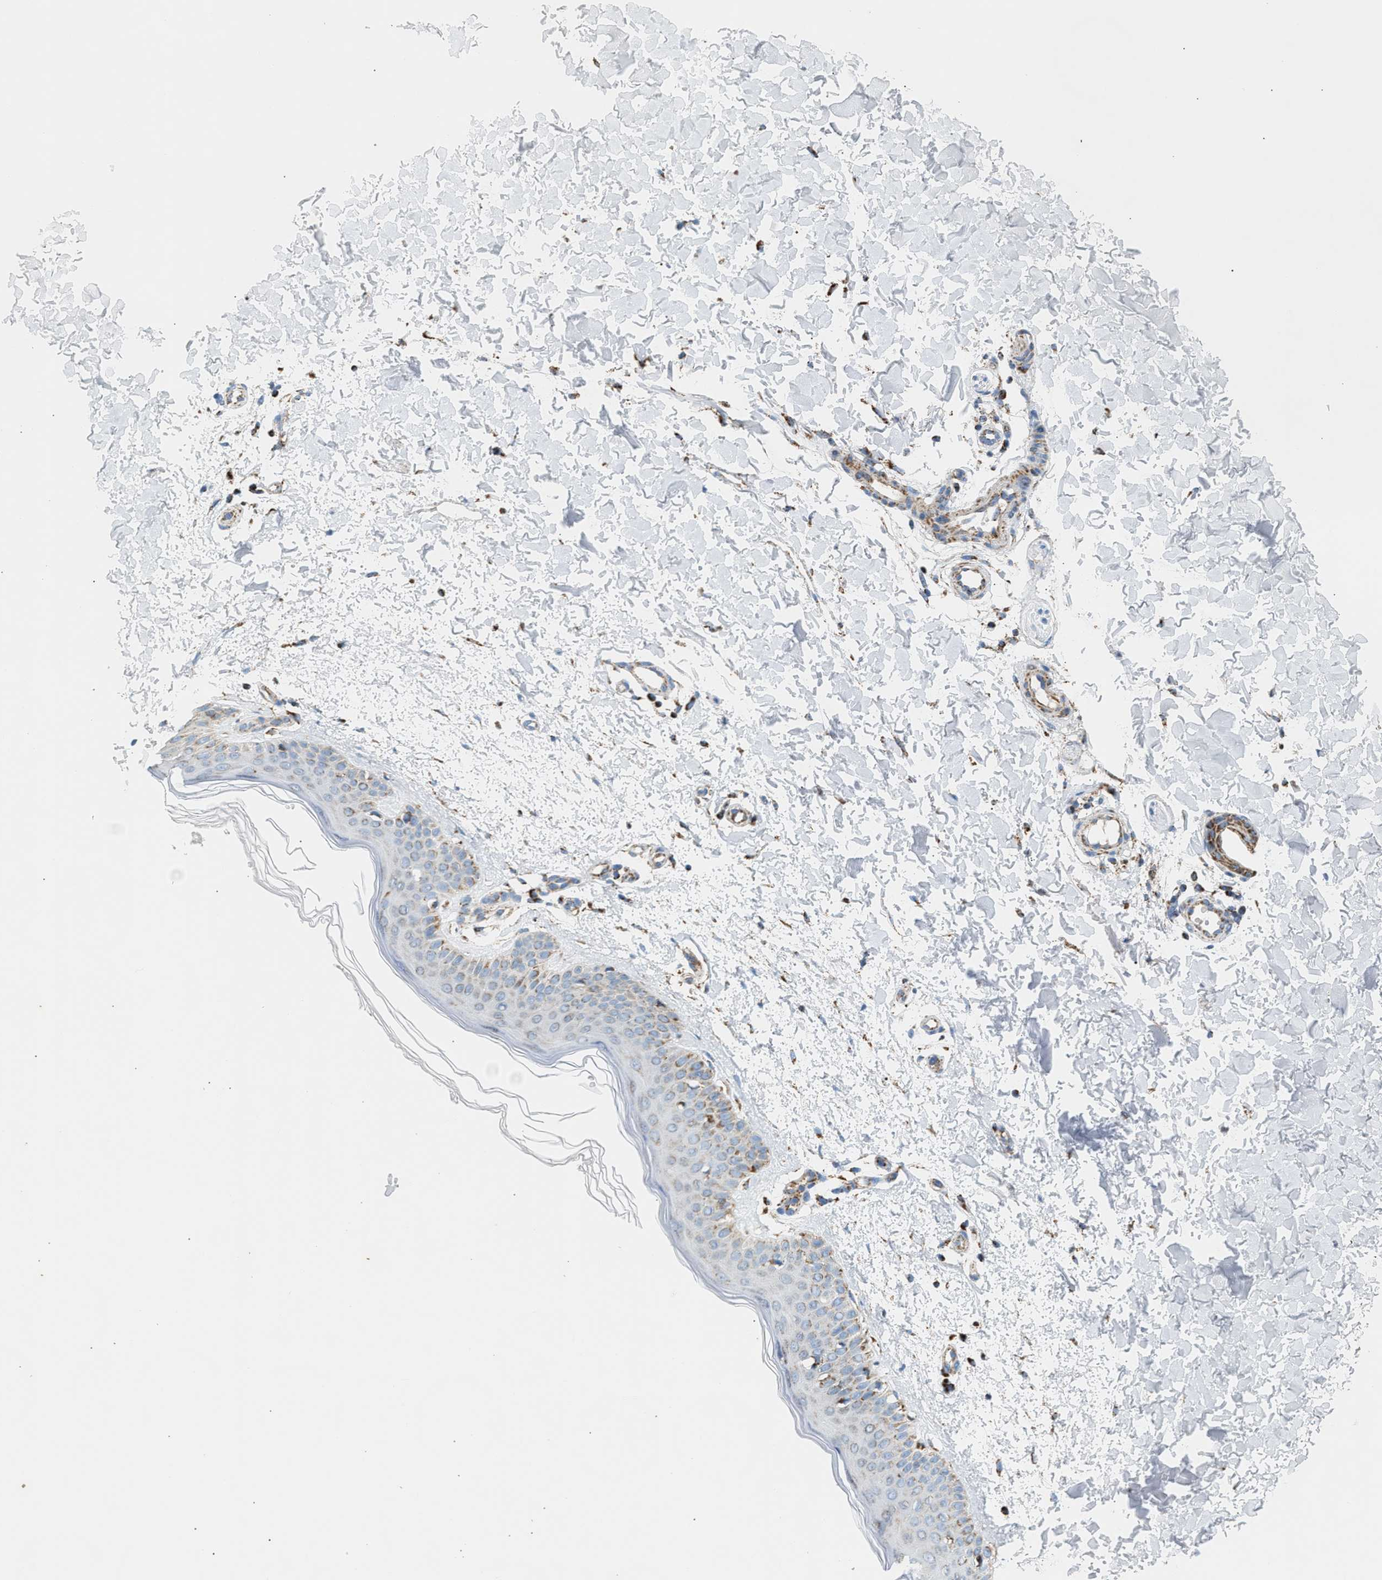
{"staining": {"intensity": "weak", "quantity": ">75%", "location": "cytoplasmic/membranous"}, "tissue": "skin", "cell_type": "Fibroblasts", "image_type": "normal", "snomed": [{"axis": "morphology", "description": "Normal tissue, NOS"}, {"axis": "morphology", "description": "Malignant melanoma, NOS"}, {"axis": "topography", "description": "Skin"}], "caption": "IHC of unremarkable human skin reveals low levels of weak cytoplasmic/membranous positivity in about >75% of fibroblasts.", "gene": "OGDH", "patient": {"sex": "male", "age": 83}}